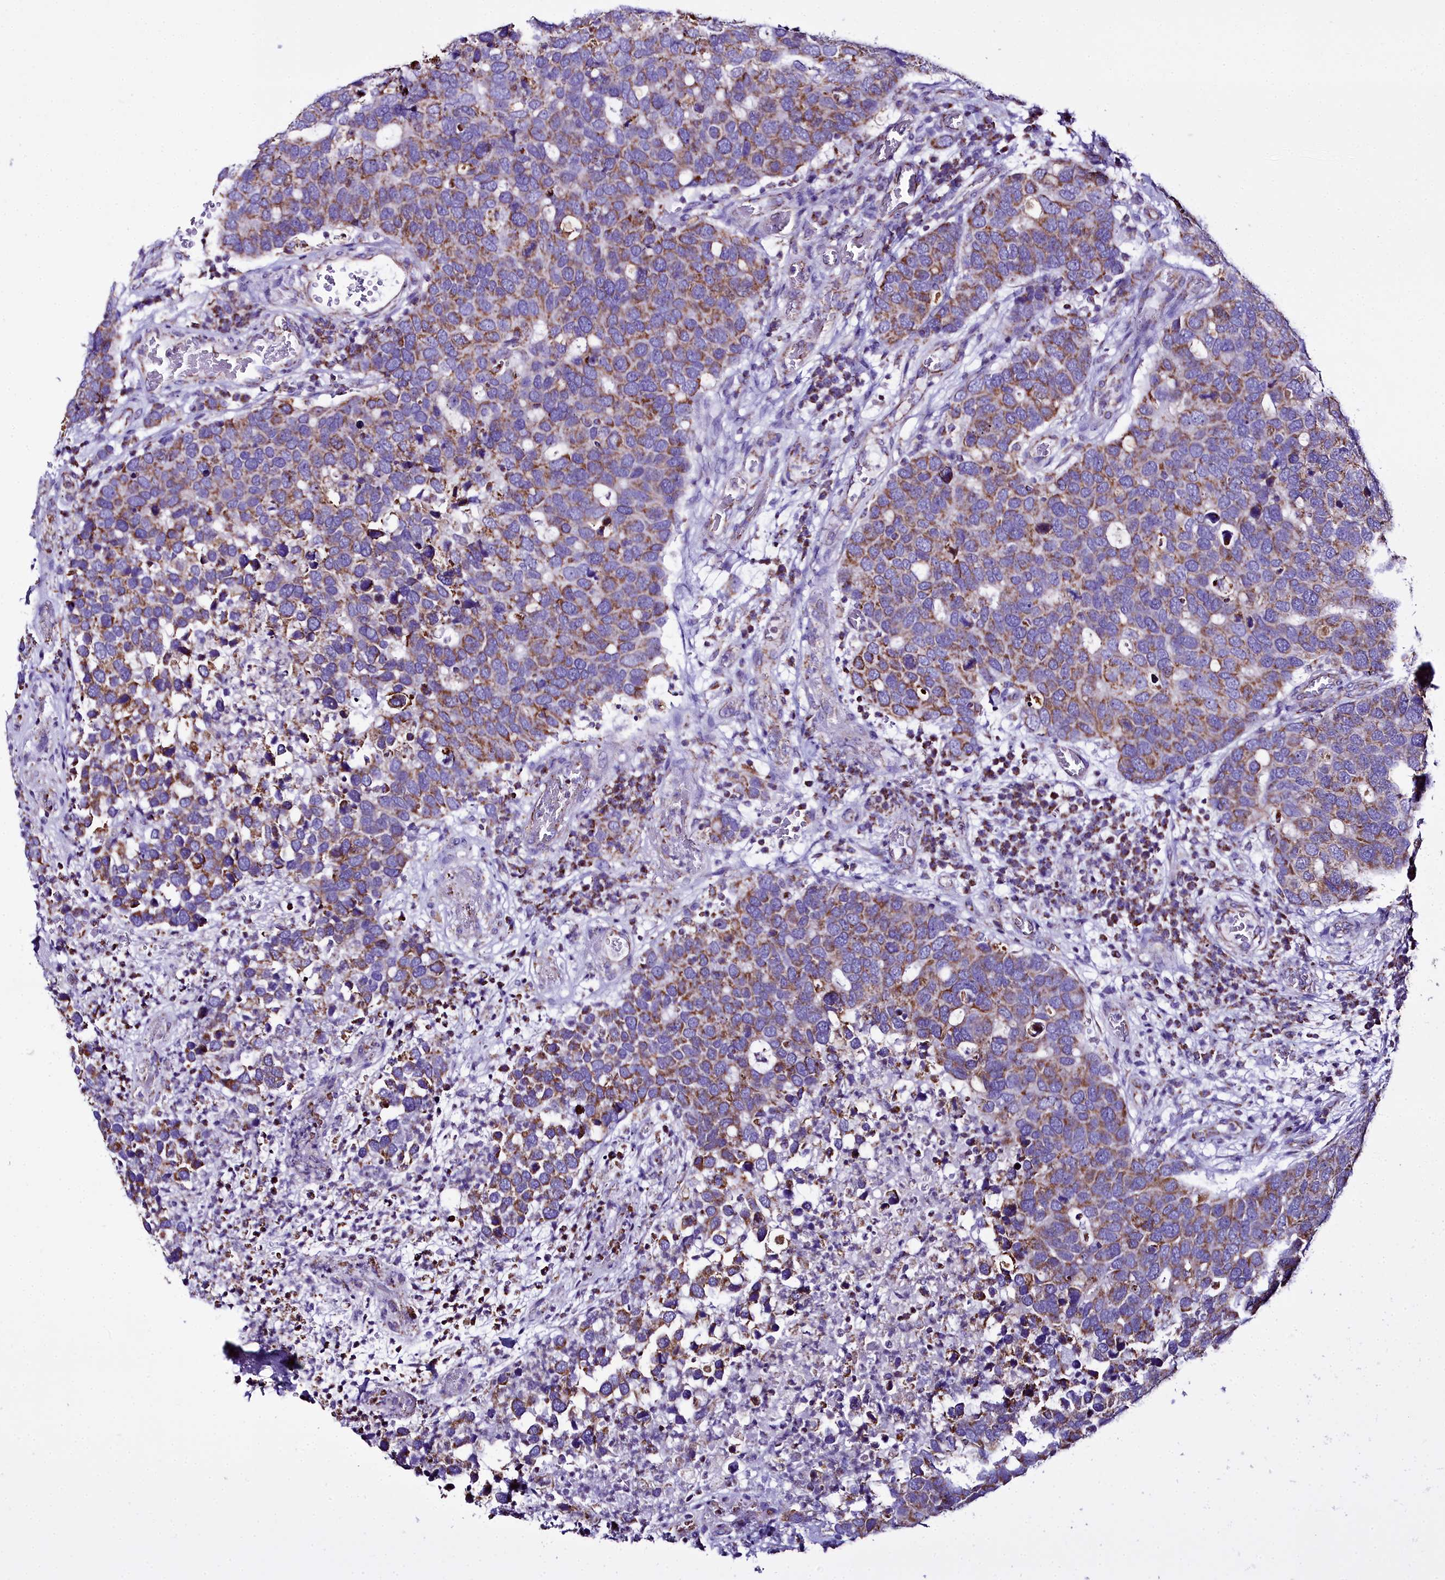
{"staining": {"intensity": "moderate", "quantity": ">75%", "location": "cytoplasmic/membranous"}, "tissue": "breast cancer", "cell_type": "Tumor cells", "image_type": "cancer", "snomed": [{"axis": "morphology", "description": "Duct carcinoma"}, {"axis": "topography", "description": "Breast"}], "caption": "Approximately >75% of tumor cells in human breast cancer reveal moderate cytoplasmic/membranous protein expression as visualized by brown immunohistochemical staining.", "gene": "WDFY3", "patient": {"sex": "female", "age": 83}}